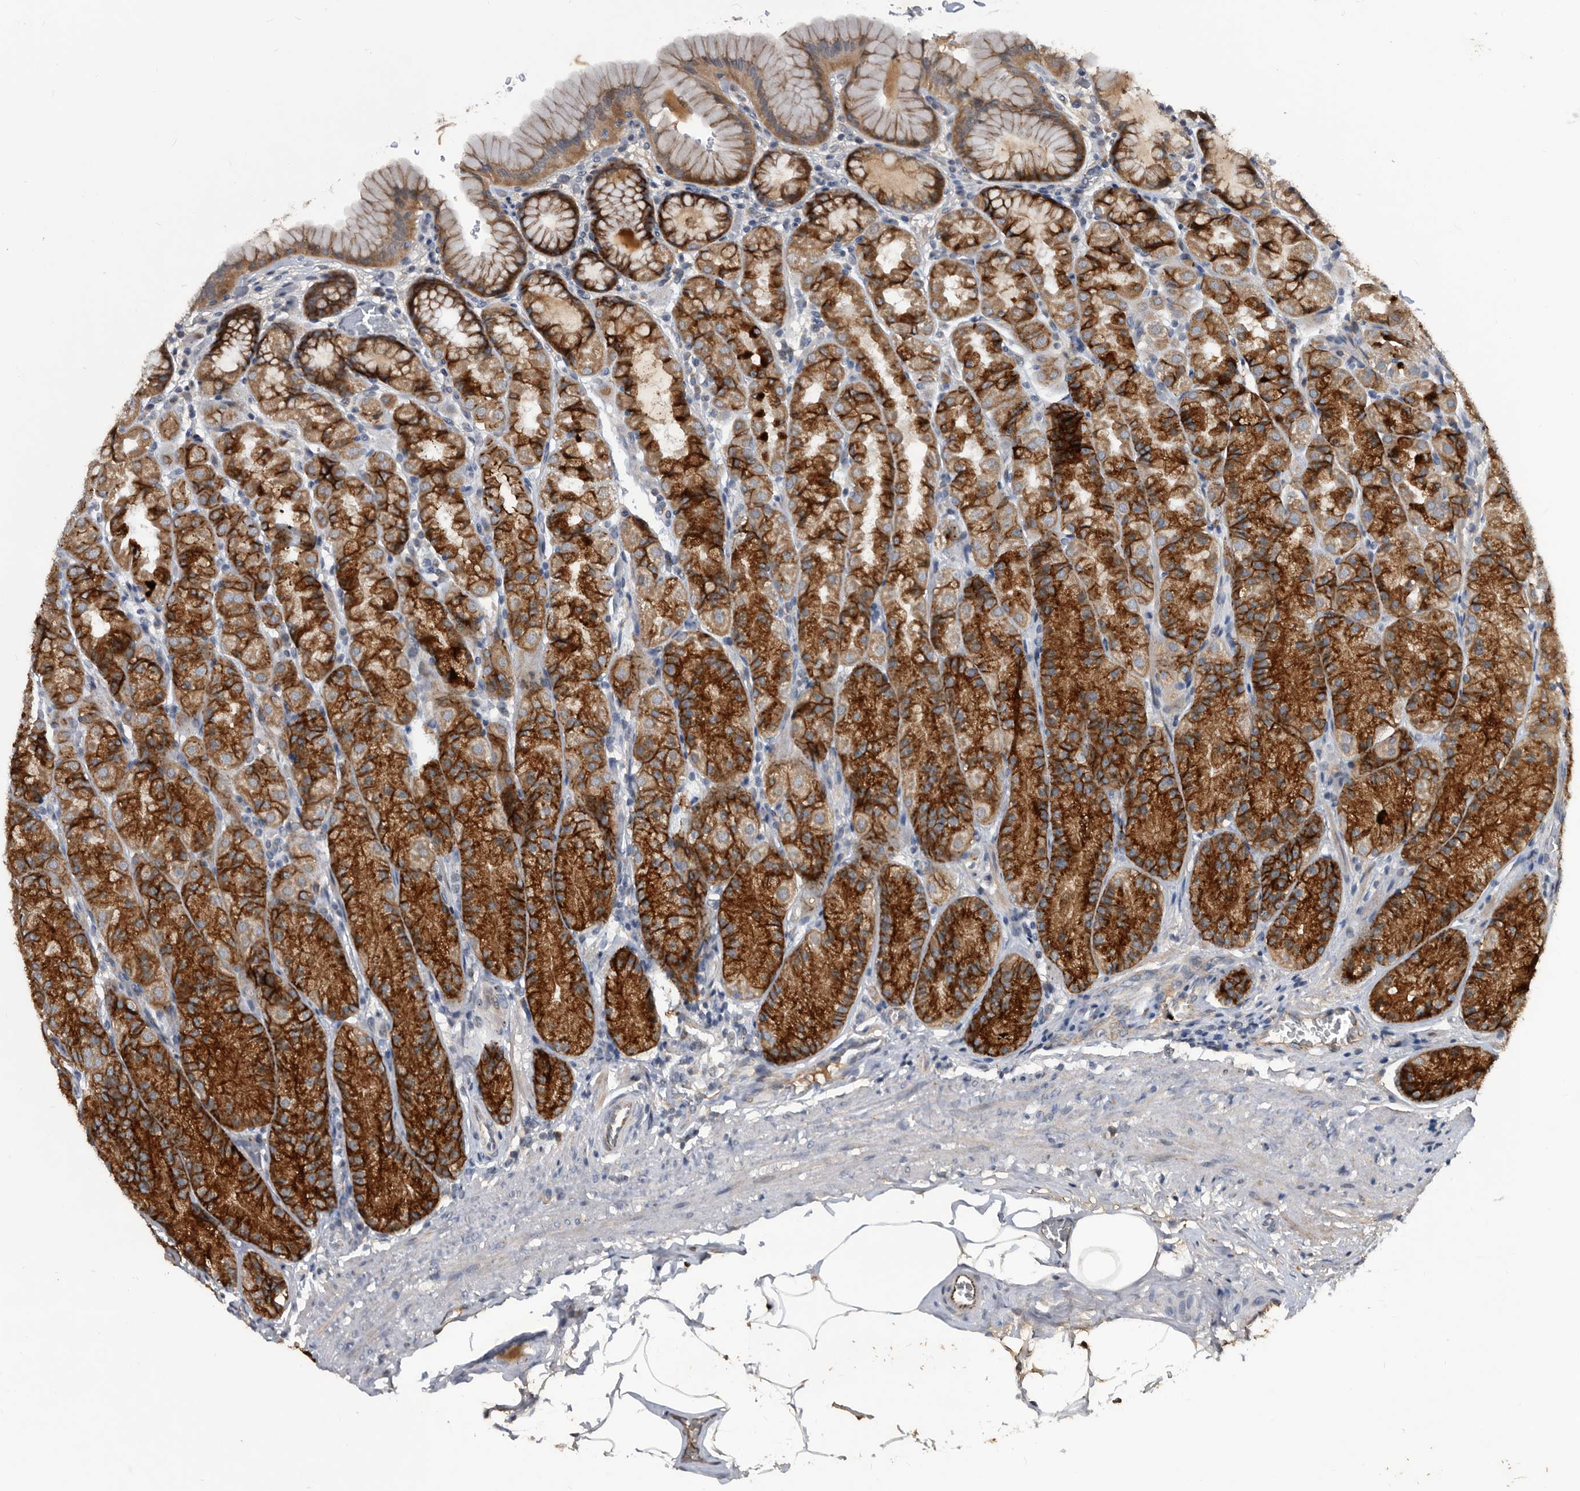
{"staining": {"intensity": "strong", "quantity": ">75%", "location": "cytoplasmic/membranous"}, "tissue": "stomach", "cell_type": "Glandular cells", "image_type": "normal", "snomed": [{"axis": "morphology", "description": "Normal tissue, NOS"}, {"axis": "topography", "description": "Stomach"}], "caption": "About >75% of glandular cells in normal human stomach exhibit strong cytoplasmic/membranous protein expression as visualized by brown immunohistochemical staining.", "gene": "PI15", "patient": {"sex": "male", "age": 42}}